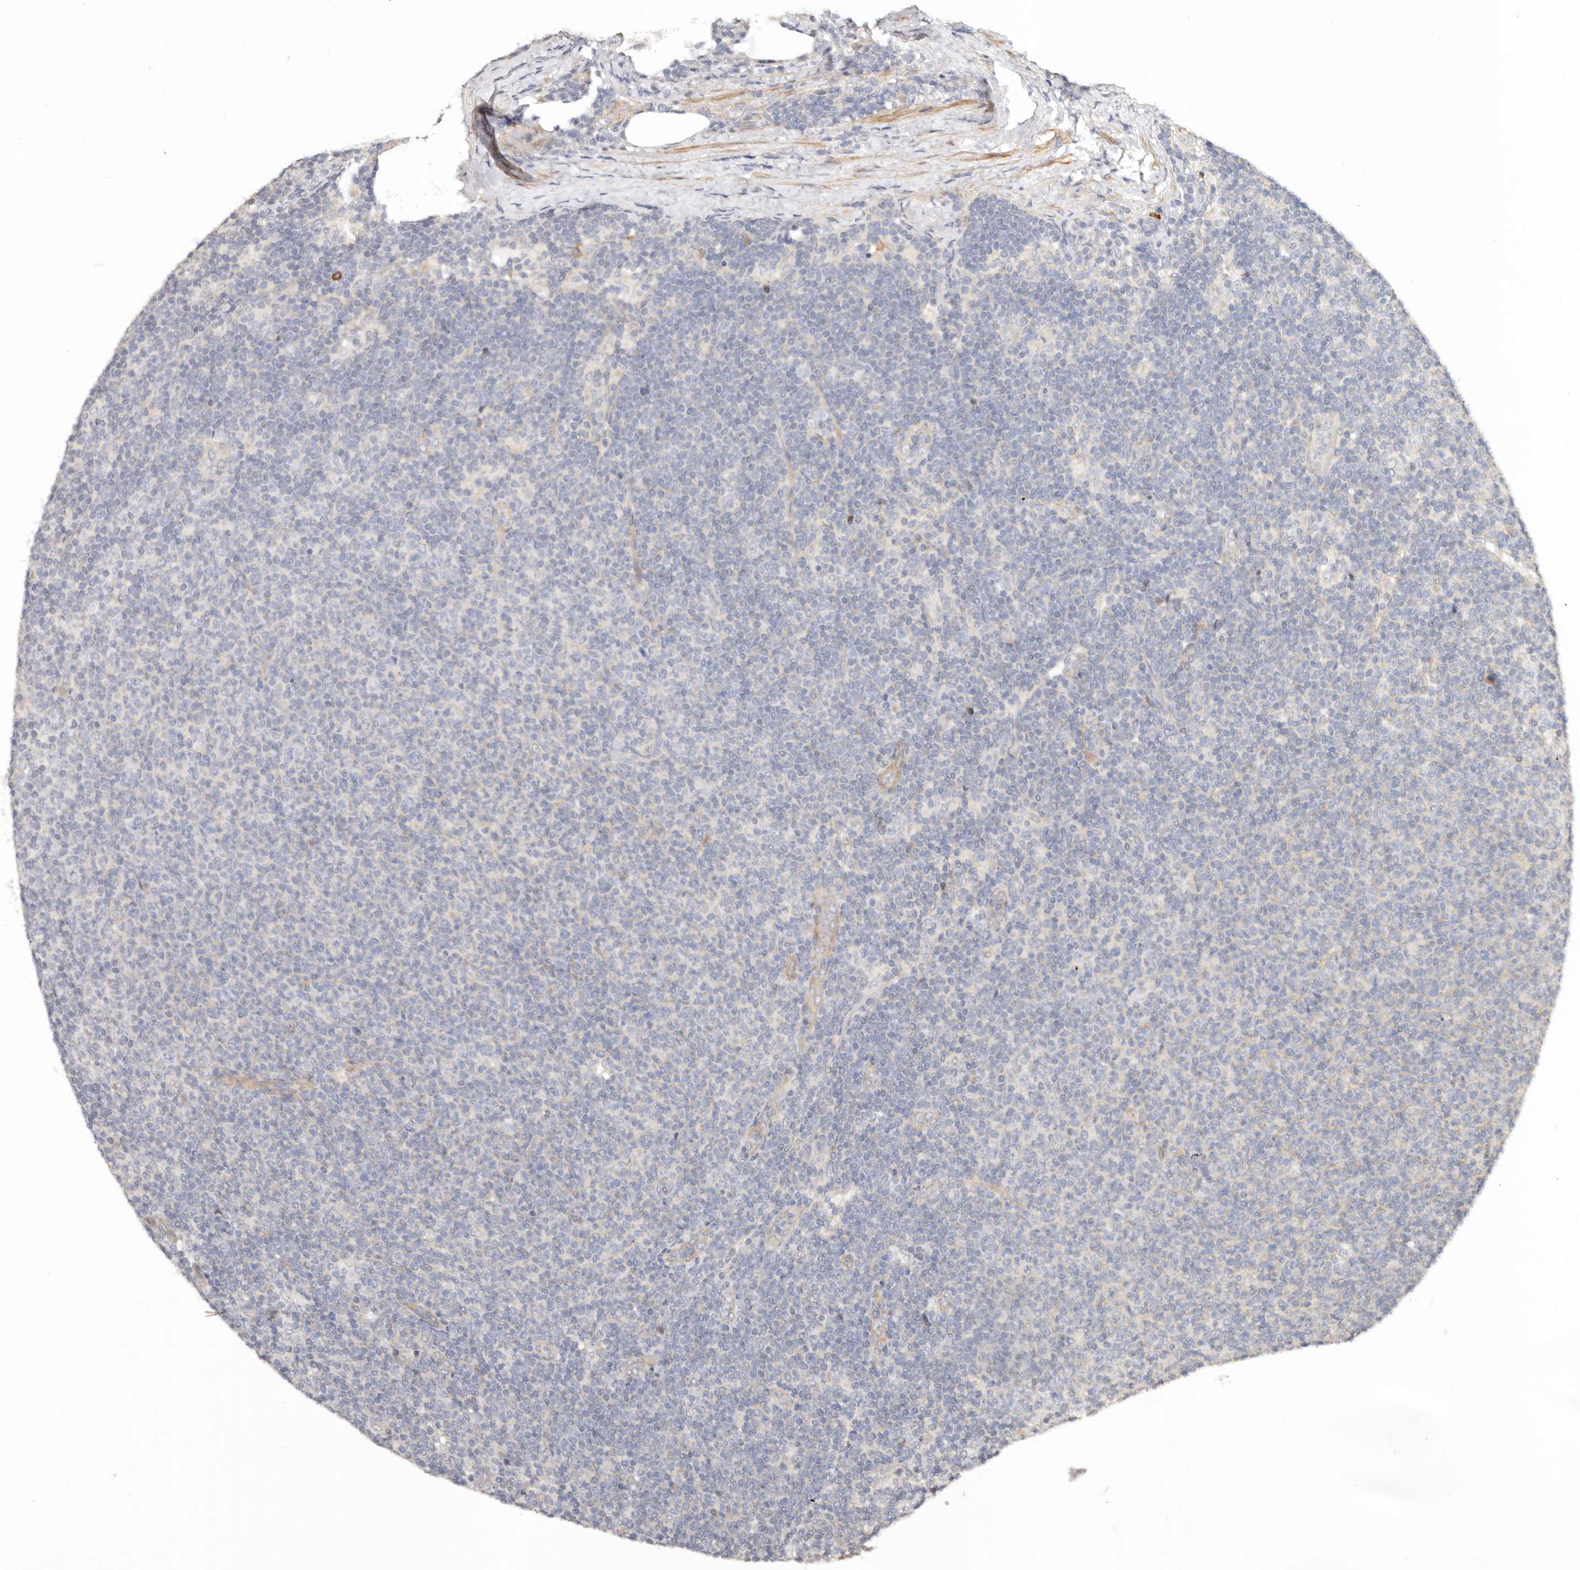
{"staining": {"intensity": "negative", "quantity": "none", "location": "none"}, "tissue": "lymphoma", "cell_type": "Tumor cells", "image_type": "cancer", "snomed": [{"axis": "morphology", "description": "Malignant lymphoma, non-Hodgkin's type, Low grade"}, {"axis": "topography", "description": "Lymph node"}], "caption": "Immunohistochemistry (IHC) image of neoplastic tissue: malignant lymphoma, non-Hodgkin's type (low-grade) stained with DAB demonstrates no significant protein positivity in tumor cells. (DAB immunohistochemistry (IHC) with hematoxylin counter stain).", "gene": "ZRANB1", "patient": {"sex": "male", "age": 66}}